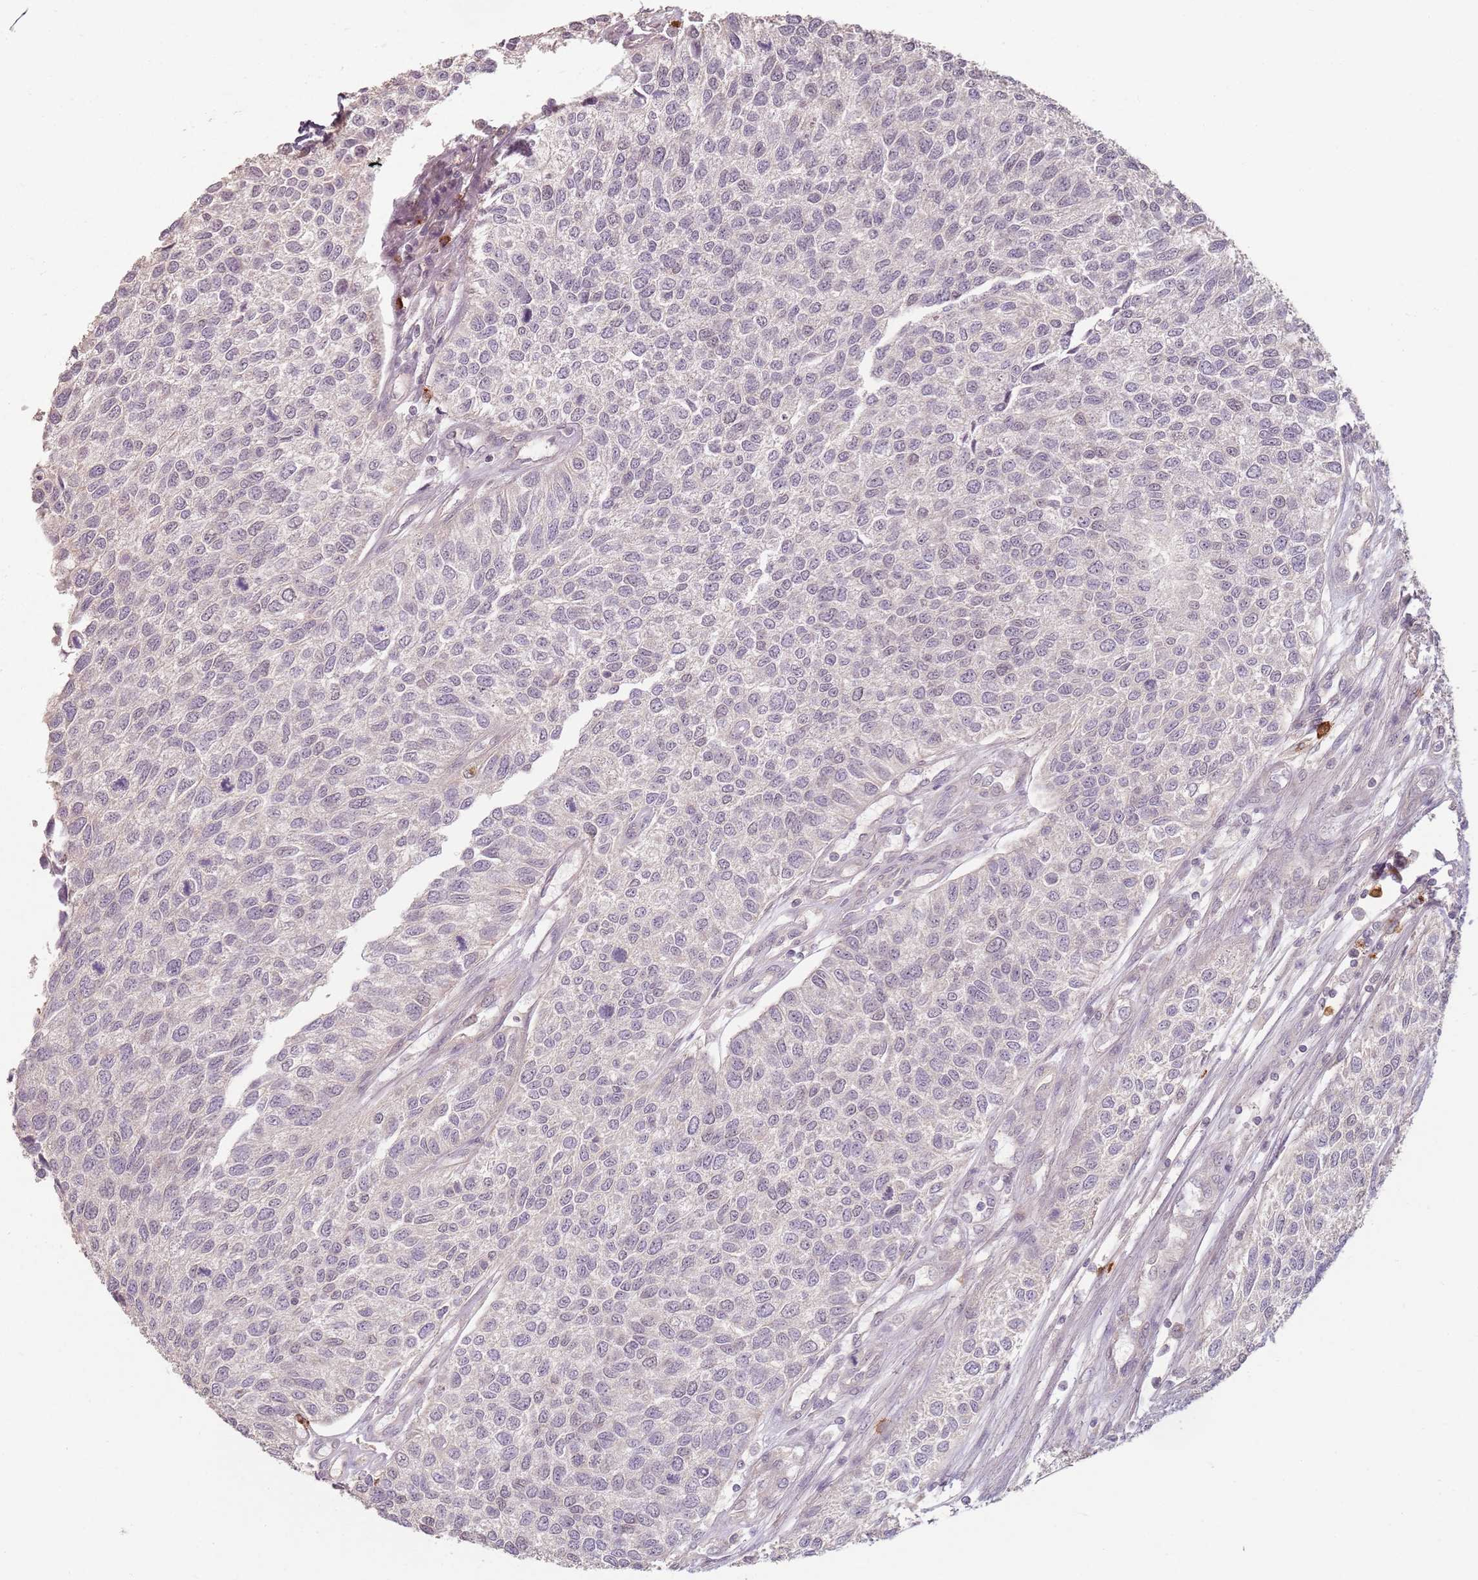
{"staining": {"intensity": "negative", "quantity": "none", "location": "none"}, "tissue": "urothelial cancer", "cell_type": "Tumor cells", "image_type": "cancer", "snomed": [{"axis": "morphology", "description": "Urothelial carcinoma, NOS"}, {"axis": "topography", "description": "Urinary bladder"}], "caption": "This histopathology image is of transitional cell carcinoma stained with IHC to label a protein in brown with the nuclei are counter-stained blue. There is no expression in tumor cells. The staining was performed using DAB to visualize the protein expression in brown, while the nuclei were stained in blue with hematoxylin (Magnification: 20x).", "gene": "CCDC168", "patient": {"sex": "male", "age": 55}}